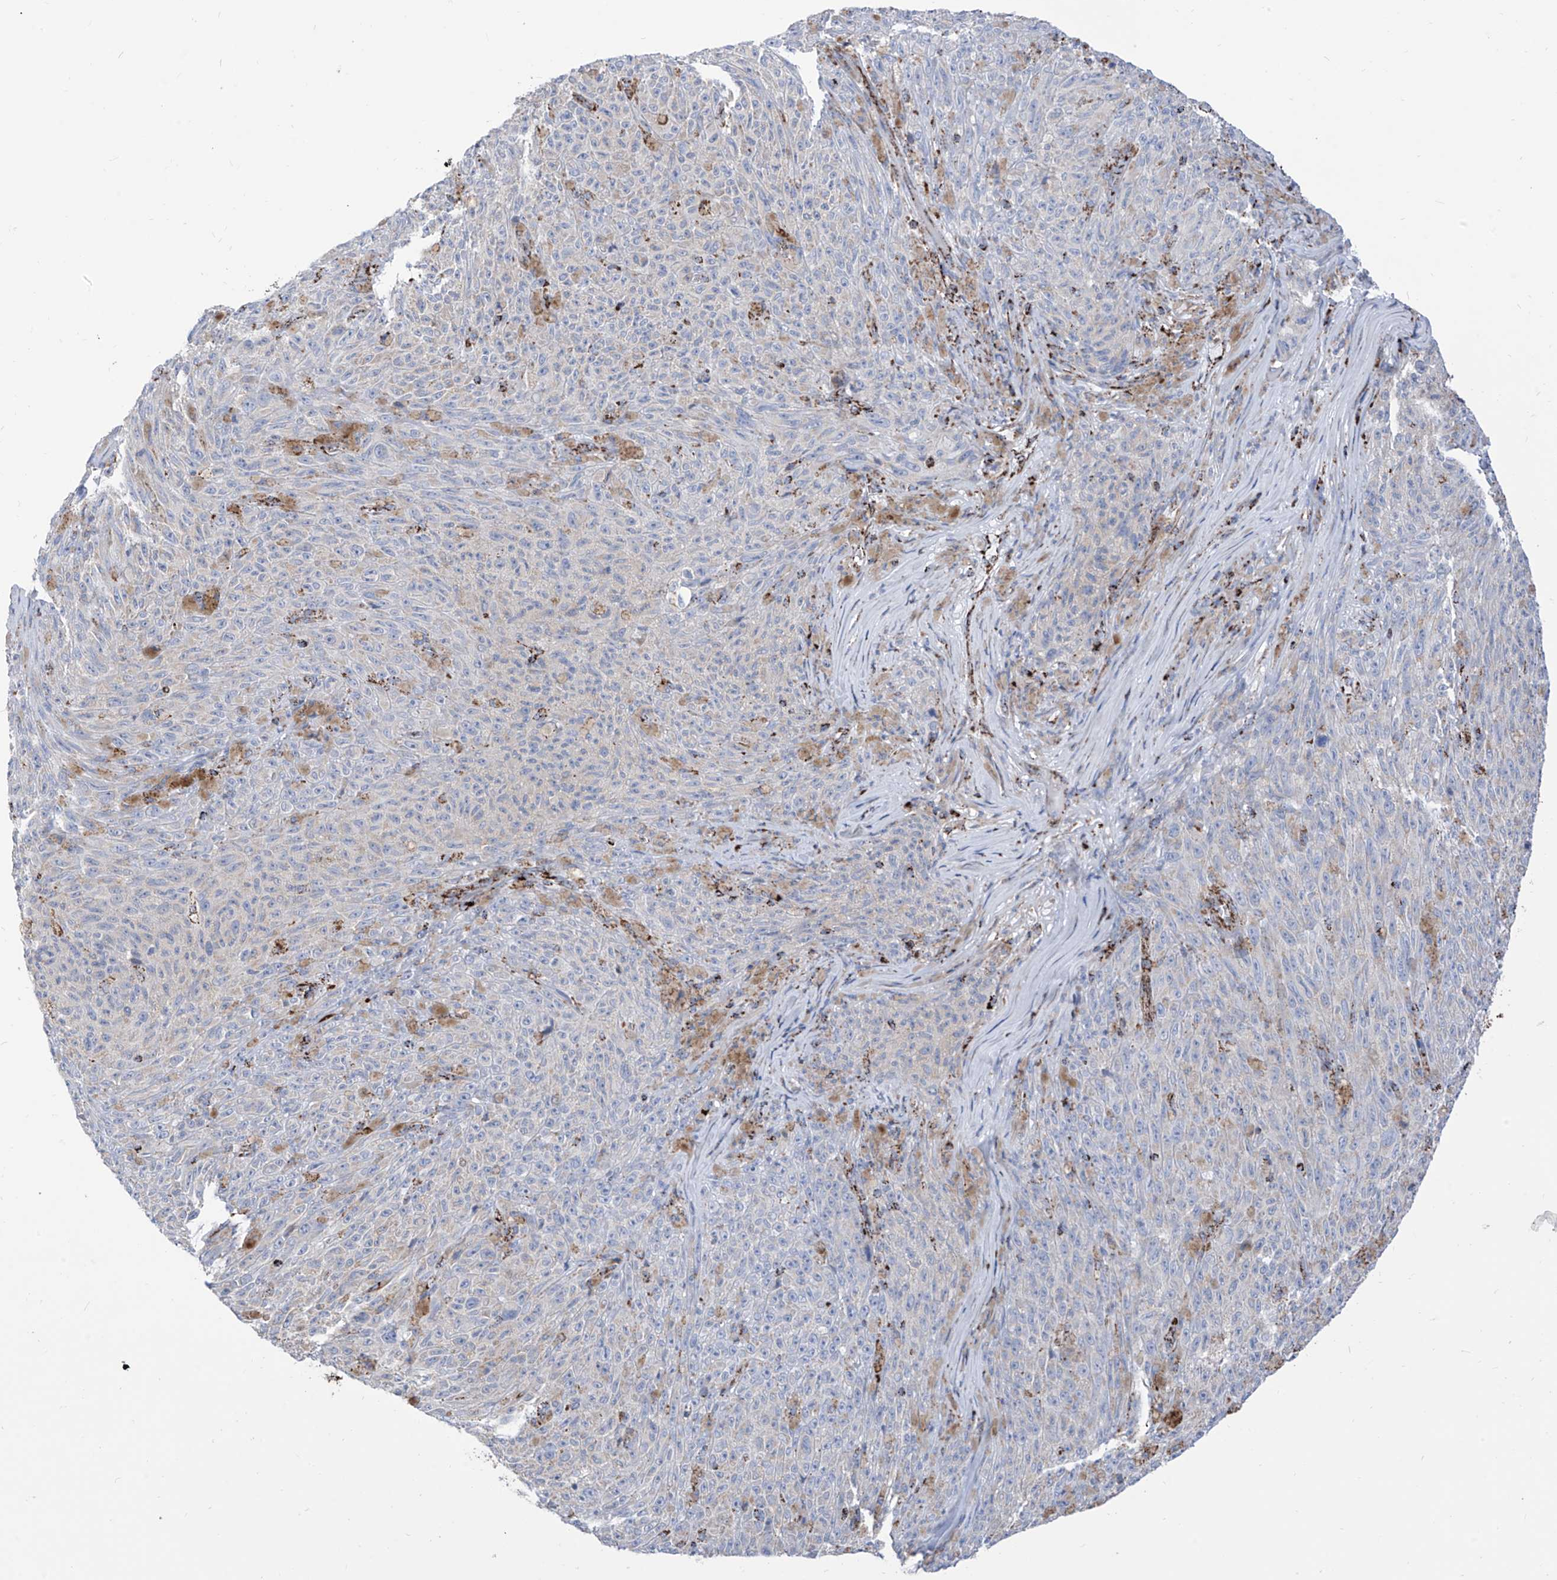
{"staining": {"intensity": "strong", "quantity": "<25%", "location": "cytoplasmic/membranous"}, "tissue": "melanoma", "cell_type": "Tumor cells", "image_type": "cancer", "snomed": [{"axis": "morphology", "description": "Malignant melanoma, NOS"}, {"axis": "topography", "description": "Skin"}], "caption": "Tumor cells exhibit medium levels of strong cytoplasmic/membranous expression in approximately <25% of cells in human melanoma.", "gene": "COX5B", "patient": {"sex": "female", "age": 82}}